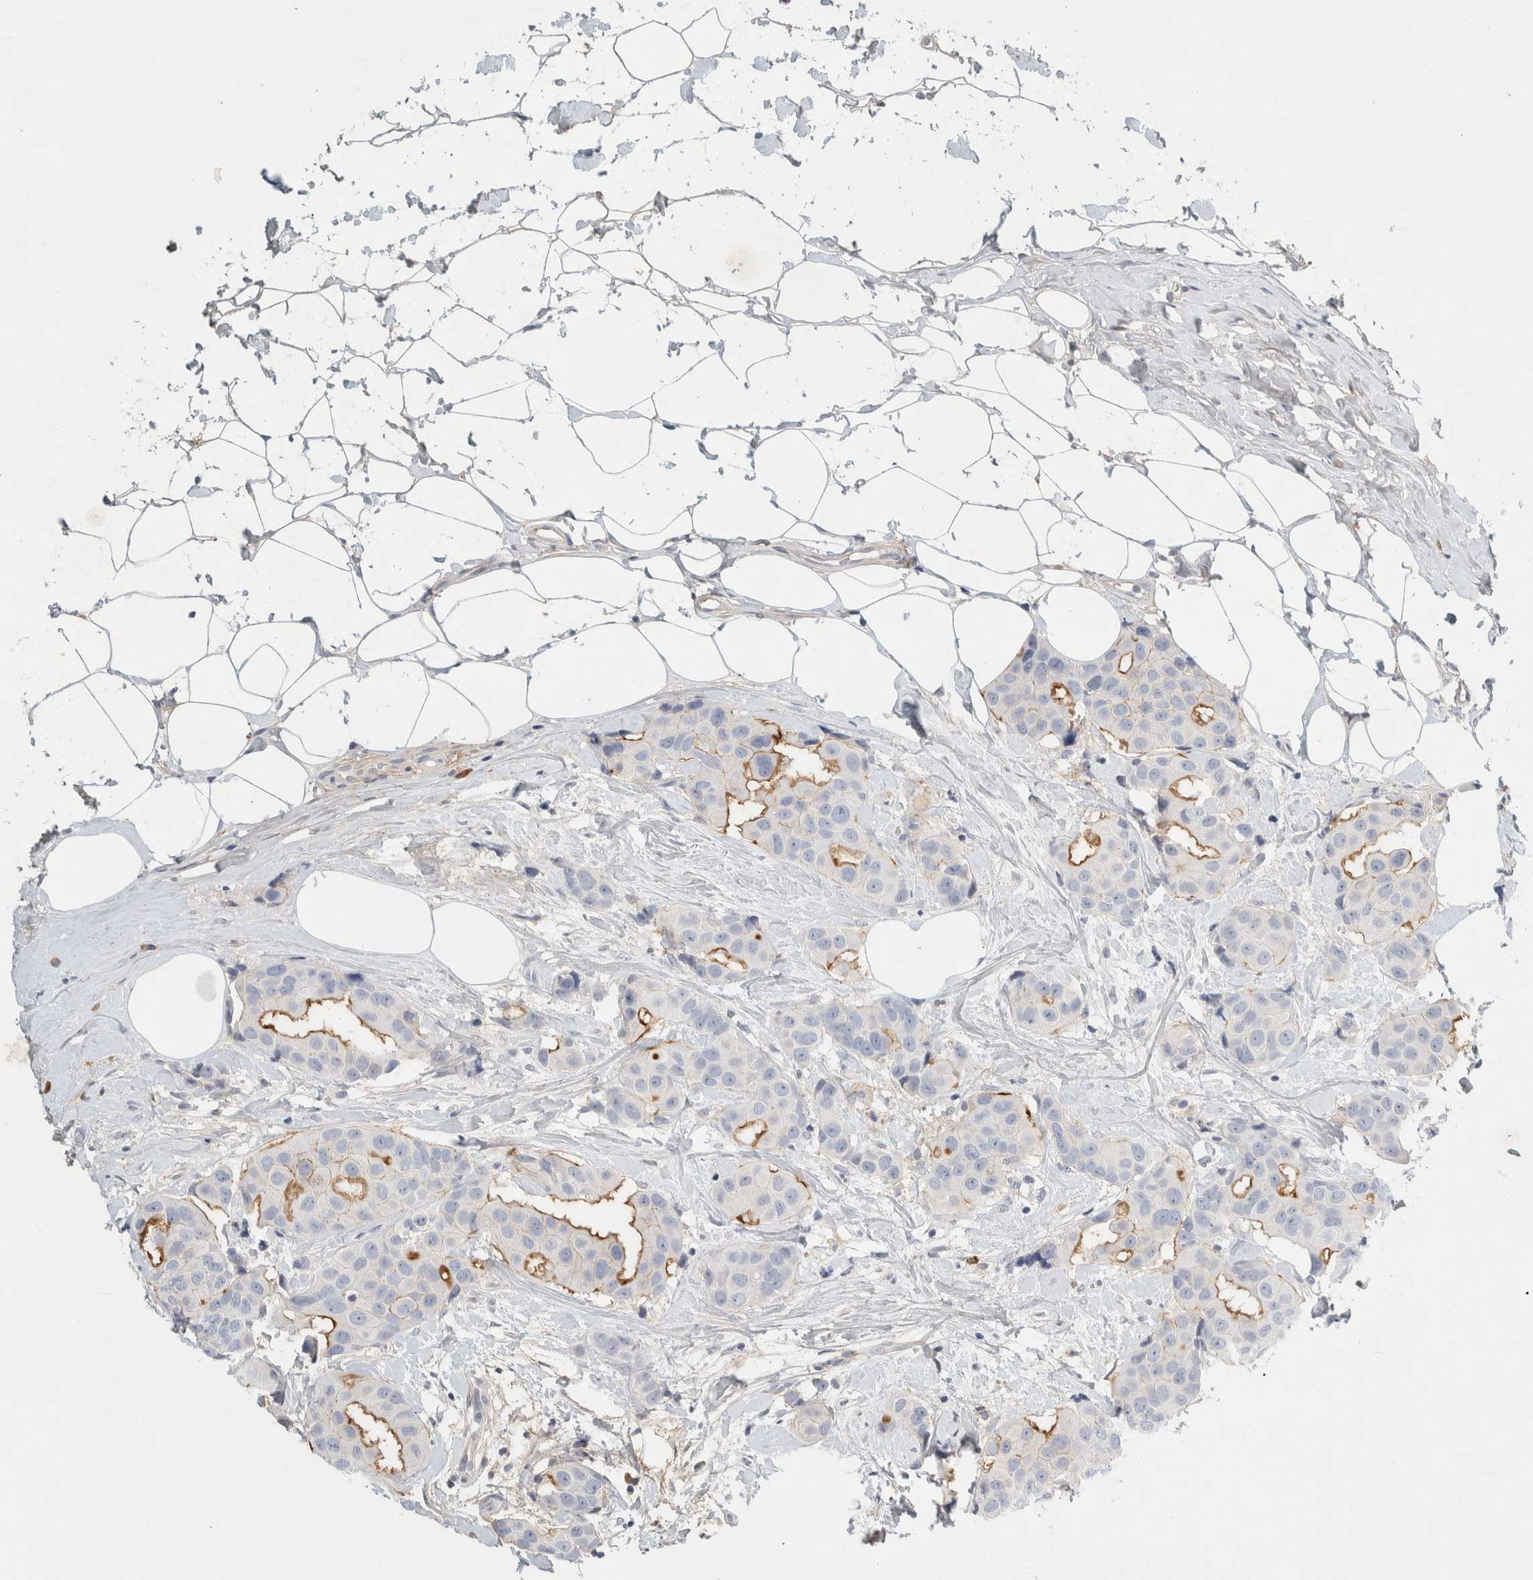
{"staining": {"intensity": "moderate", "quantity": "<25%", "location": "cytoplasmic/membranous"}, "tissue": "breast cancer", "cell_type": "Tumor cells", "image_type": "cancer", "snomed": [{"axis": "morphology", "description": "Normal tissue, NOS"}, {"axis": "morphology", "description": "Duct carcinoma"}, {"axis": "topography", "description": "Breast"}], "caption": "This is an image of immunohistochemistry (IHC) staining of intraductal carcinoma (breast), which shows moderate positivity in the cytoplasmic/membranous of tumor cells.", "gene": "FGL2", "patient": {"sex": "female", "age": 39}}